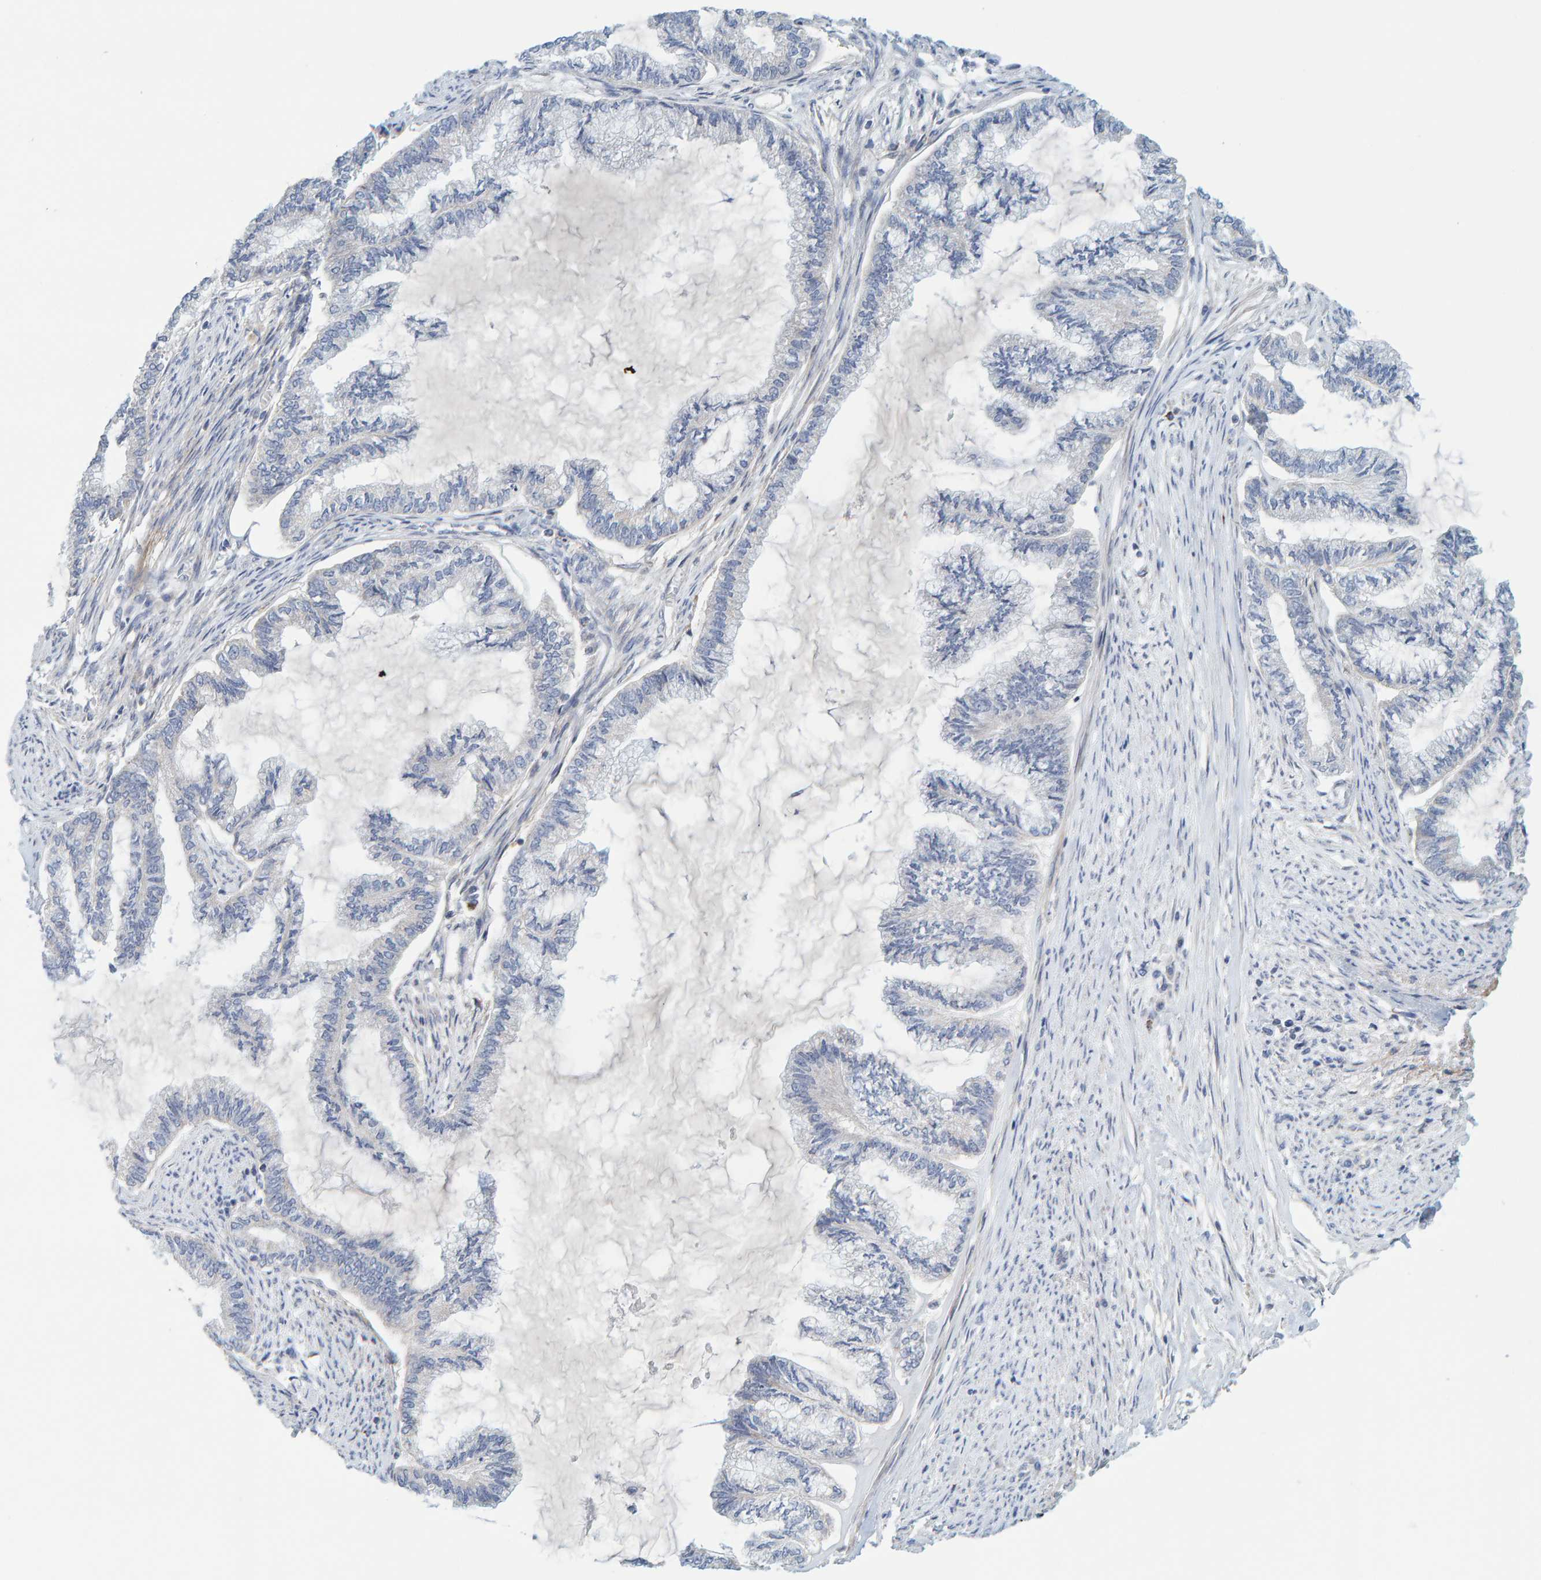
{"staining": {"intensity": "negative", "quantity": "none", "location": "none"}, "tissue": "endometrial cancer", "cell_type": "Tumor cells", "image_type": "cancer", "snomed": [{"axis": "morphology", "description": "Adenocarcinoma, NOS"}, {"axis": "topography", "description": "Endometrium"}], "caption": "There is no significant expression in tumor cells of endometrial cancer.", "gene": "ZC3H3", "patient": {"sex": "female", "age": 86}}